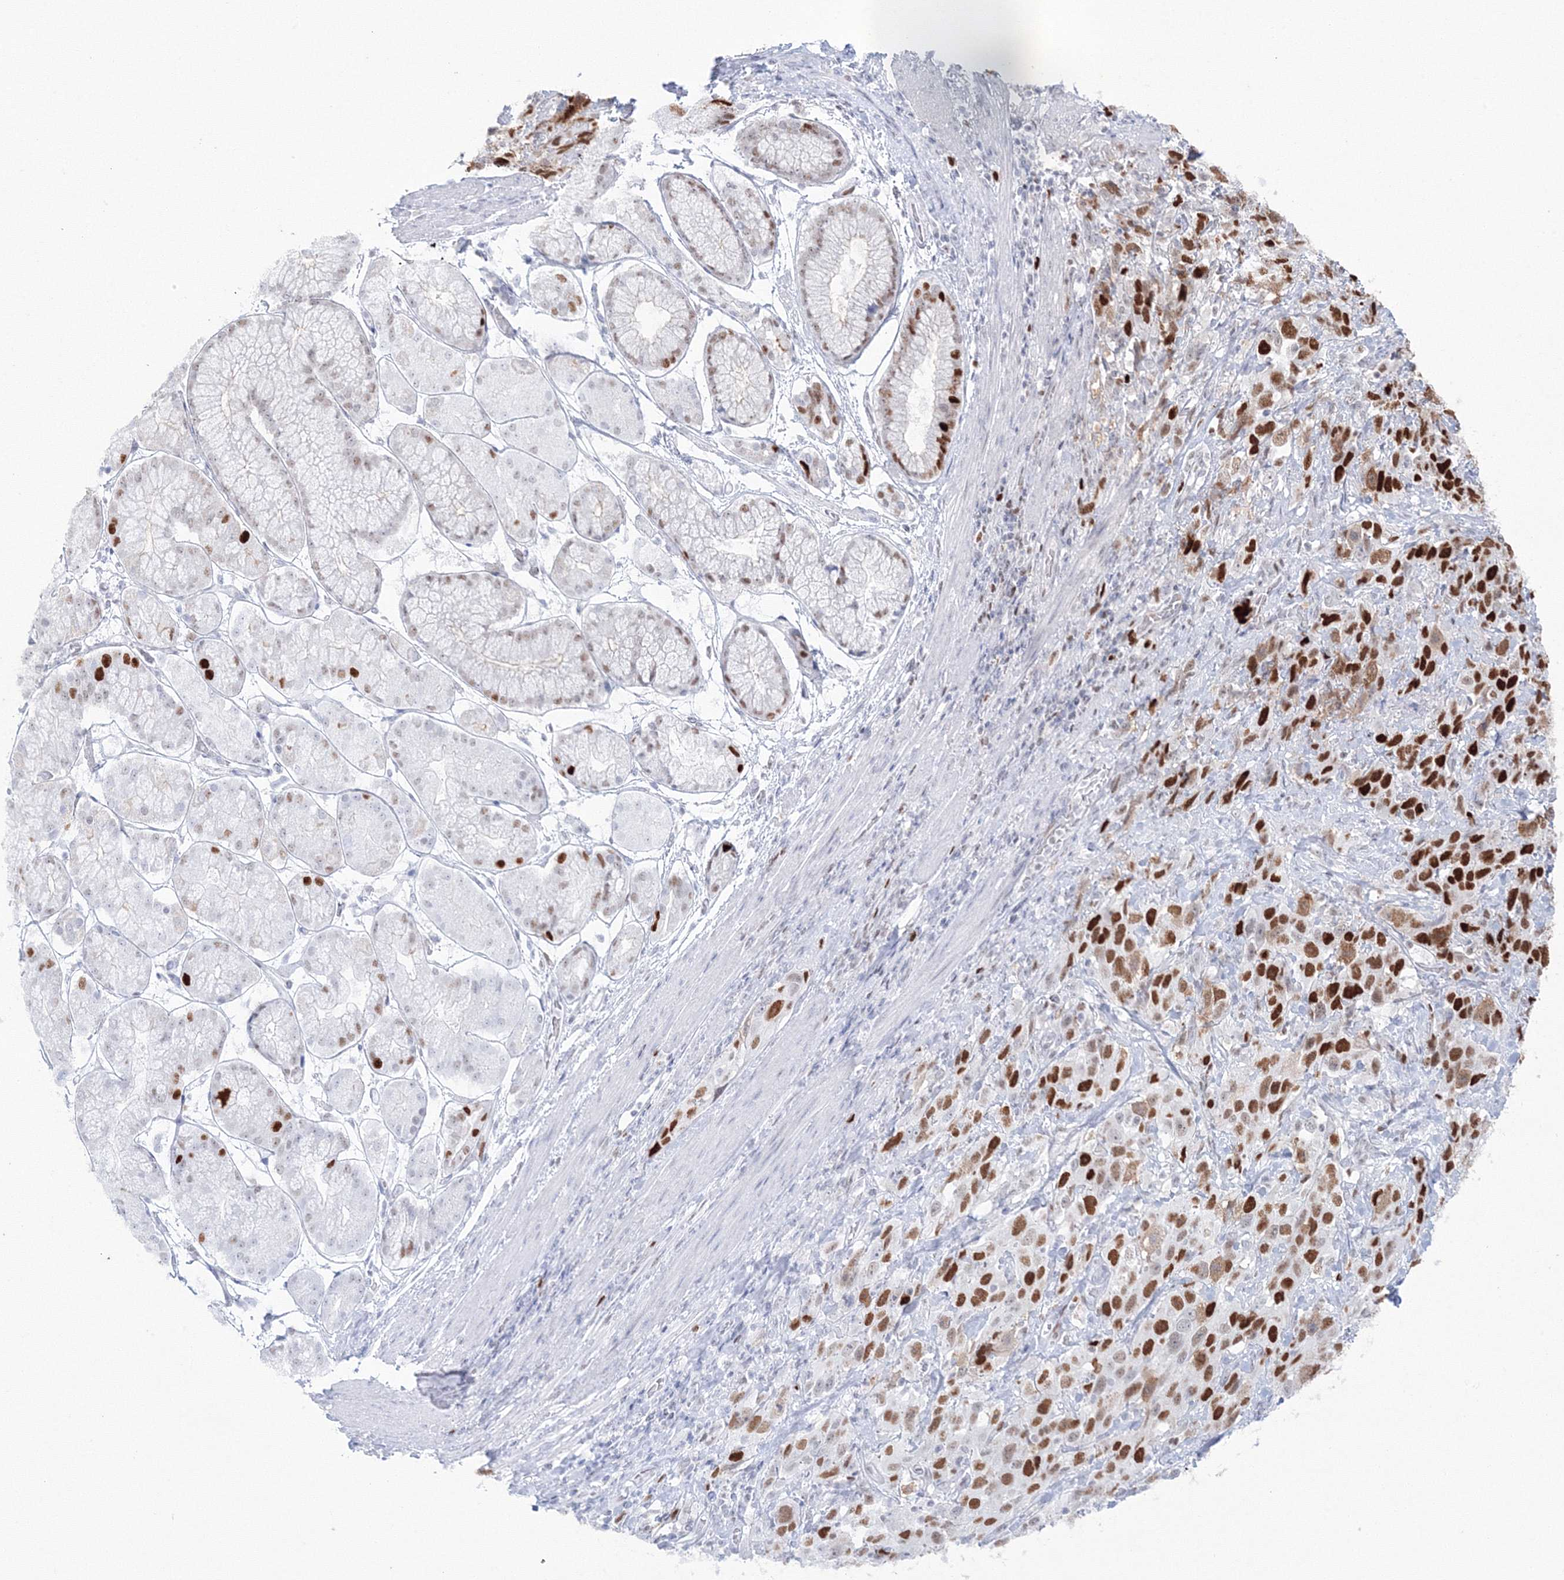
{"staining": {"intensity": "strong", "quantity": ">75%", "location": "nuclear"}, "tissue": "stomach cancer", "cell_type": "Tumor cells", "image_type": "cancer", "snomed": [{"axis": "morphology", "description": "Normal tissue, NOS"}, {"axis": "morphology", "description": "Adenocarcinoma, NOS"}, {"axis": "topography", "description": "Lymph node"}, {"axis": "topography", "description": "Stomach"}], "caption": "Tumor cells exhibit high levels of strong nuclear staining in about >75% of cells in human stomach cancer.", "gene": "LIG1", "patient": {"sex": "male", "age": 48}}